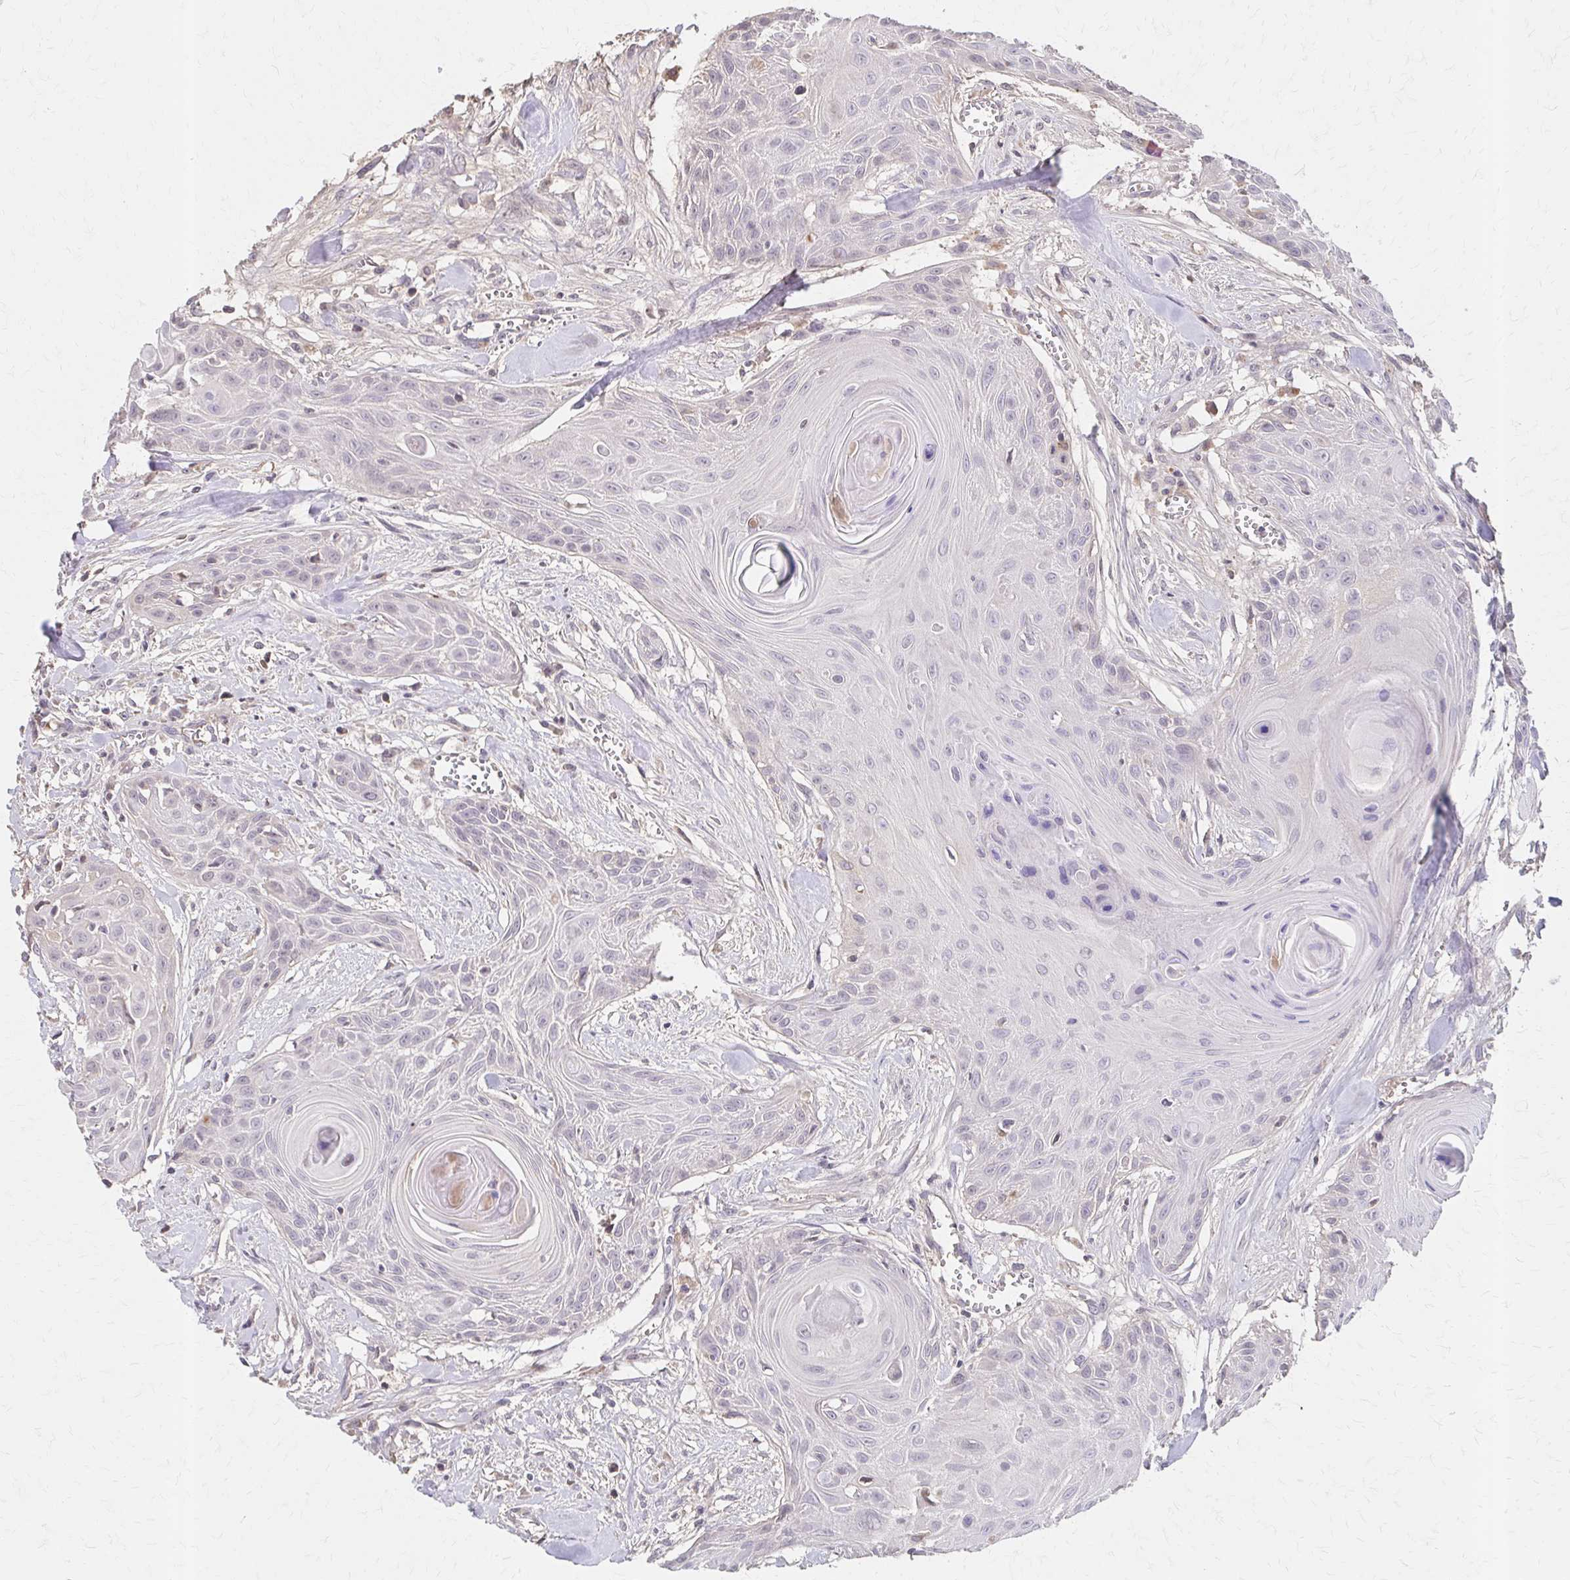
{"staining": {"intensity": "negative", "quantity": "none", "location": "none"}, "tissue": "head and neck cancer", "cell_type": "Tumor cells", "image_type": "cancer", "snomed": [{"axis": "morphology", "description": "Squamous cell carcinoma, NOS"}, {"axis": "topography", "description": "Lymph node"}, {"axis": "topography", "description": "Salivary gland"}, {"axis": "topography", "description": "Head-Neck"}], "caption": "Immunohistochemistry (IHC) photomicrograph of neoplastic tissue: head and neck squamous cell carcinoma stained with DAB demonstrates no significant protein expression in tumor cells.", "gene": "HMGCS2", "patient": {"sex": "female", "age": 74}}